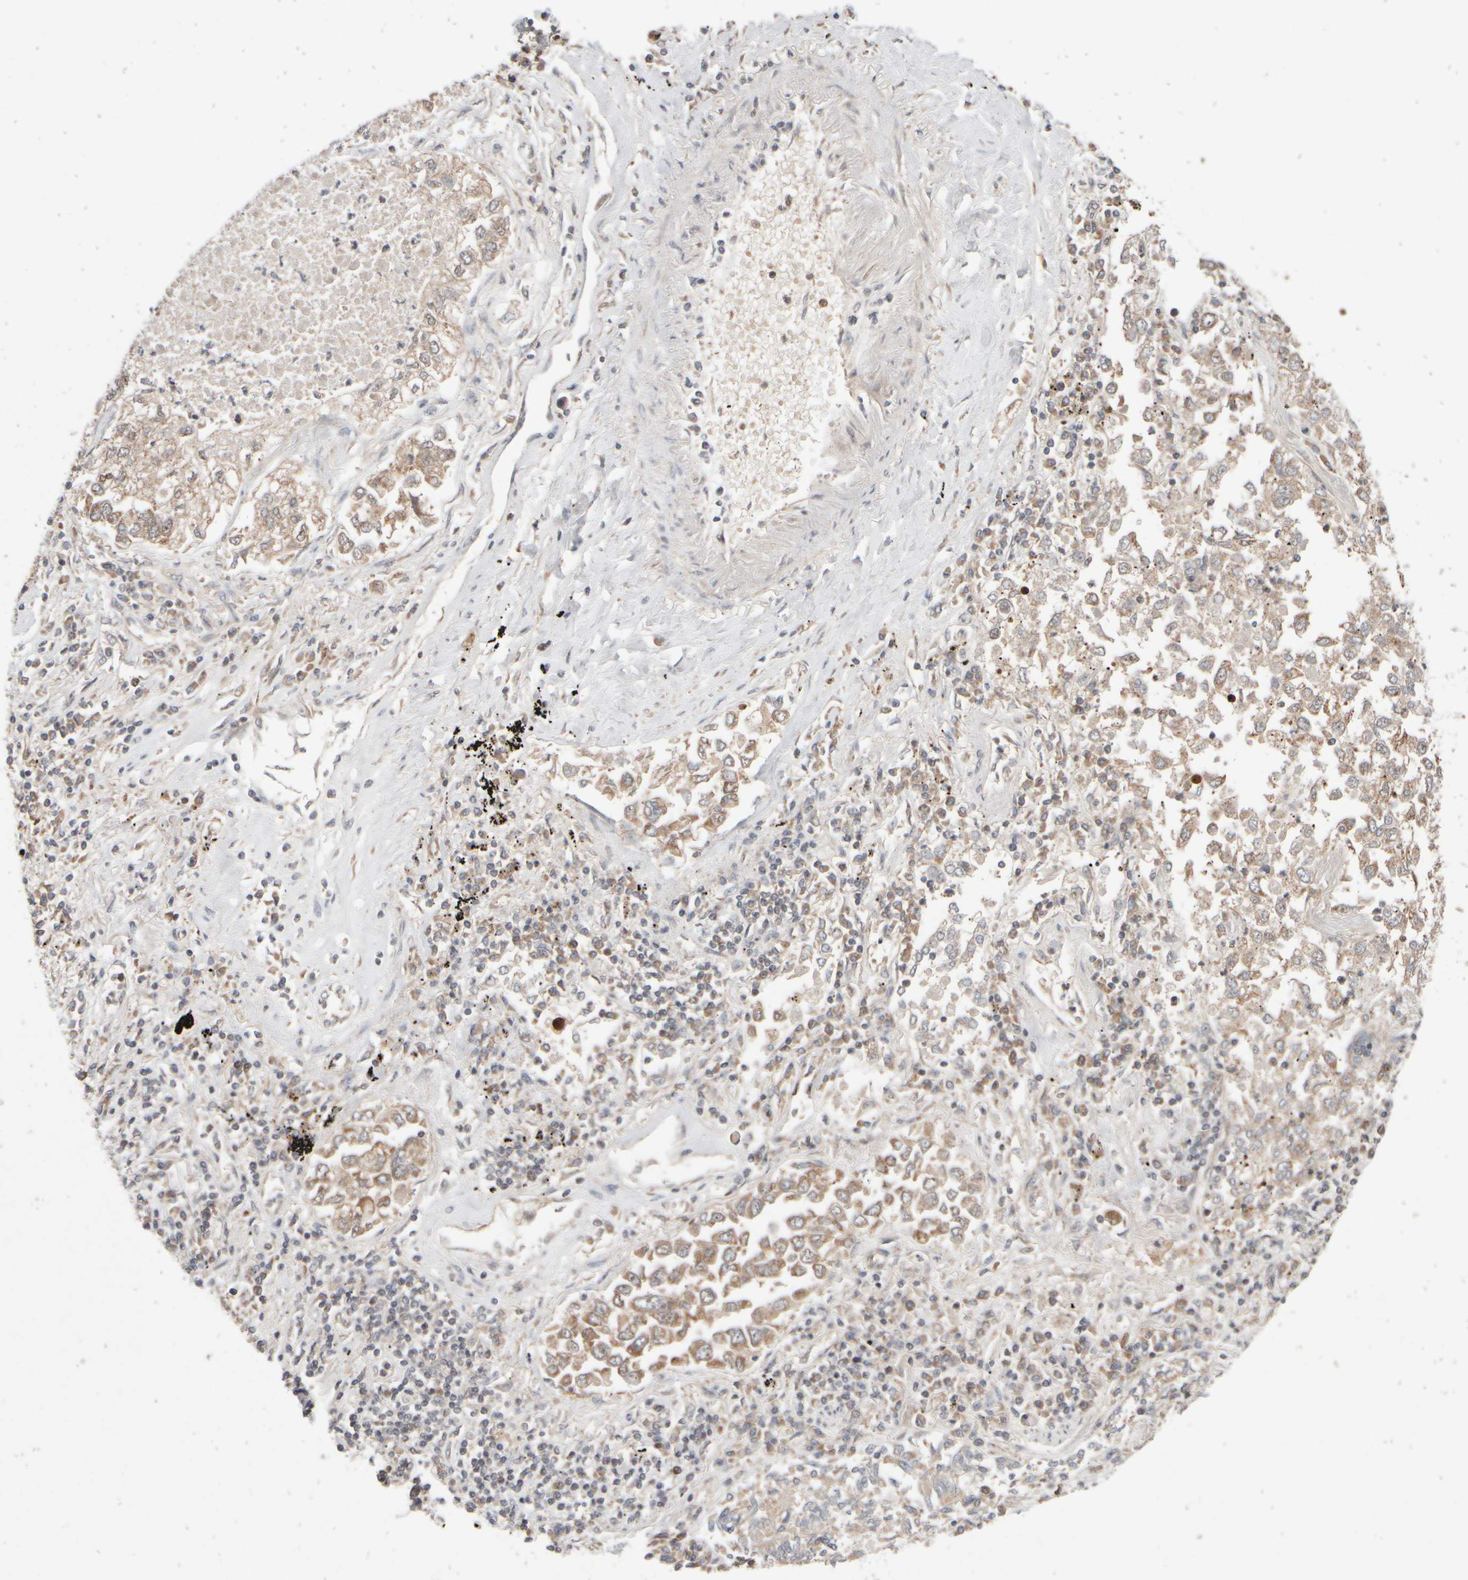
{"staining": {"intensity": "moderate", "quantity": "<25%", "location": "cytoplasmic/membranous"}, "tissue": "lung cancer", "cell_type": "Tumor cells", "image_type": "cancer", "snomed": [{"axis": "morphology", "description": "Inflammation, NOS"}, {"axis": "morphology", "description": "Adenocarcinoma, NOS"}, {"axis": "topography", "description": "Lung"}], "caption": "Immunohistochemistry of human lung cancer shows low levels of moderate cytoplasmic/membranous expression in about <25% of tumor cells.", "gene": "ABHD11", "patient": {"sex": "male", "age": 63}}